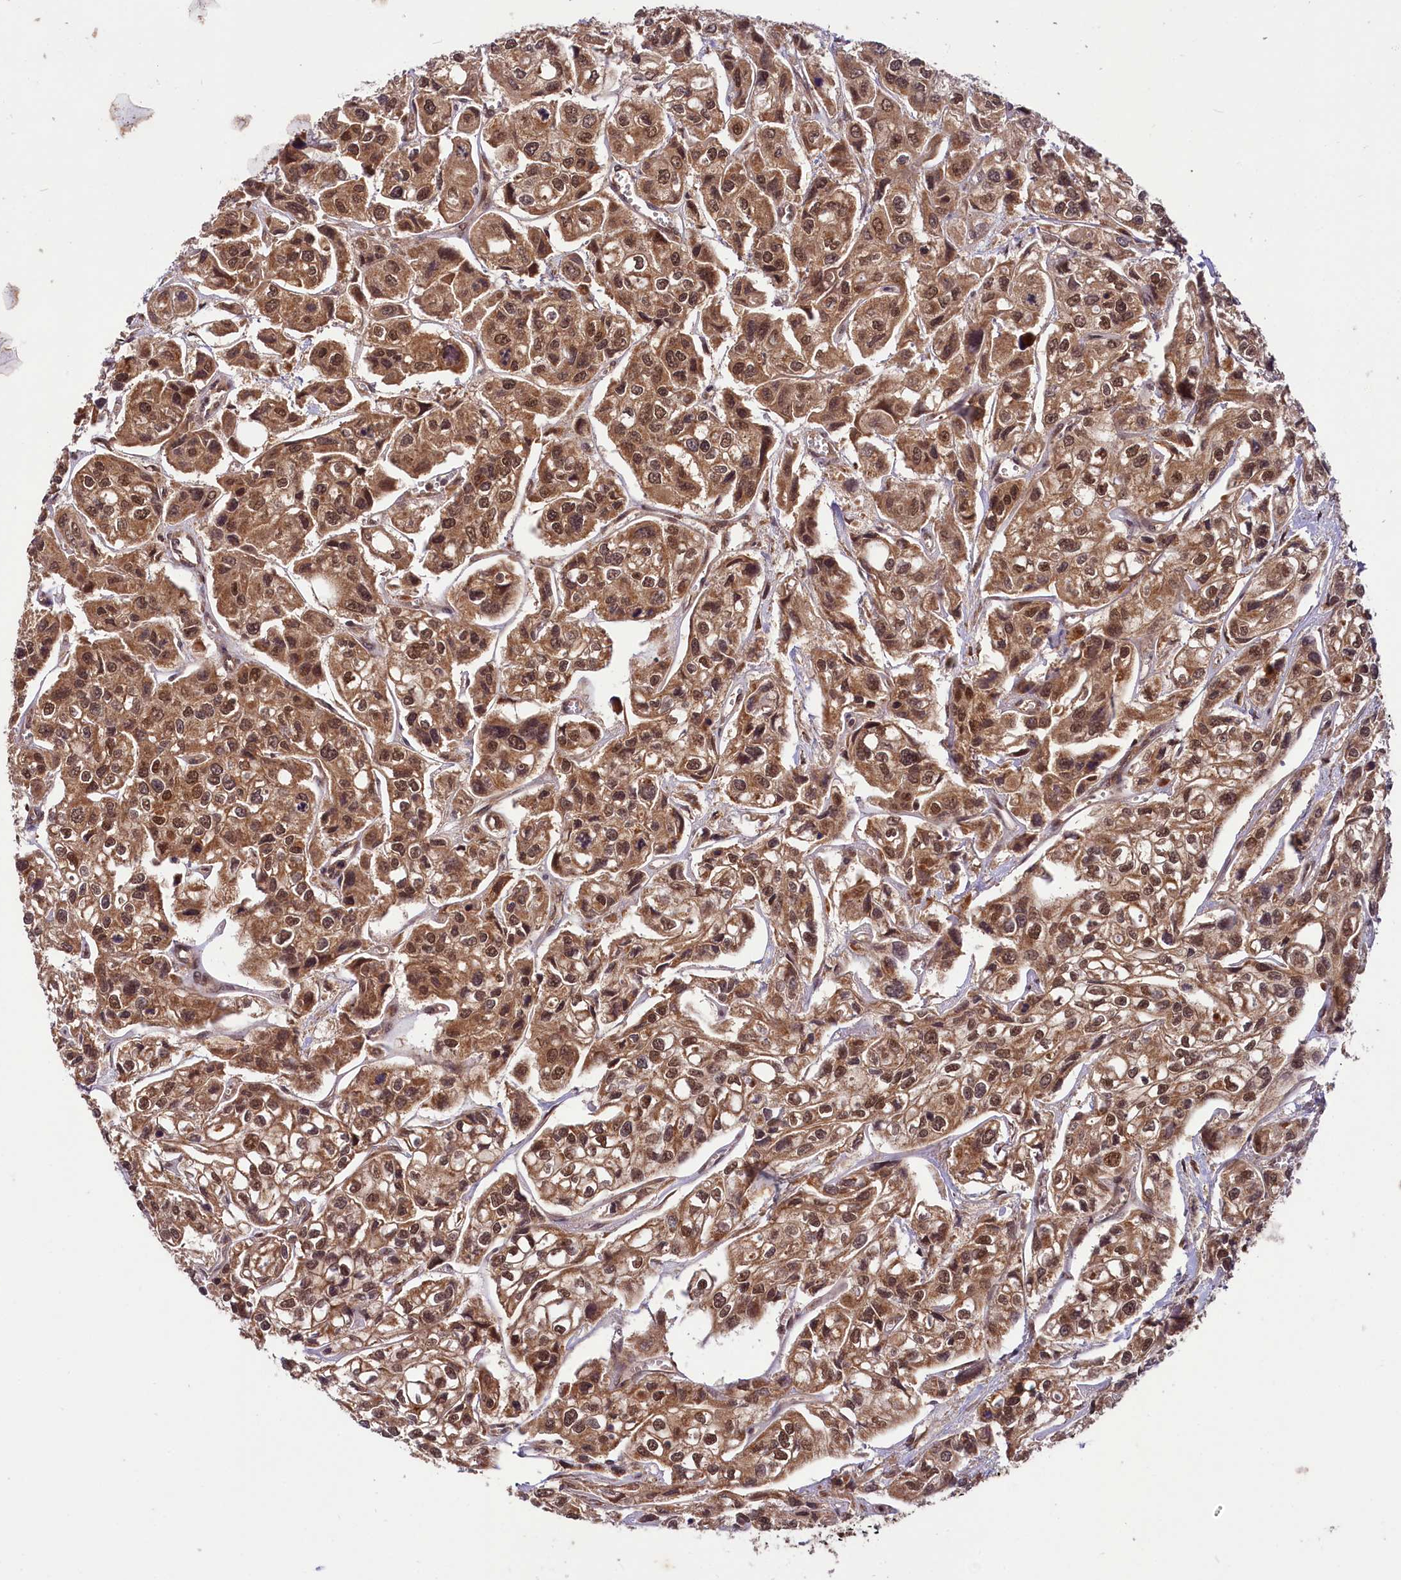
{"staining": {"intensity": "strong", "quantity": ">75%", "location": "cytoplasmic/membranous,nuclear"}, "tissue": "urothelial cancer", "cell_type": "Tumor cells", "image_type": "cancer", "snomed": [{"axis": "morphology", "description": "Urothelial carcinoma, High grade"}, {"axis": "topography", "description": "Urinary bladder"}], "caption": "This image shows IHC staining of human urothelial carcinoma (high-grade), with high strong cytoplasmic/membranous and nuclear expression in approximately >75% of tumor cells.", "gene": "UBE3A", "patient": {"sex": "male", "age": 67}}